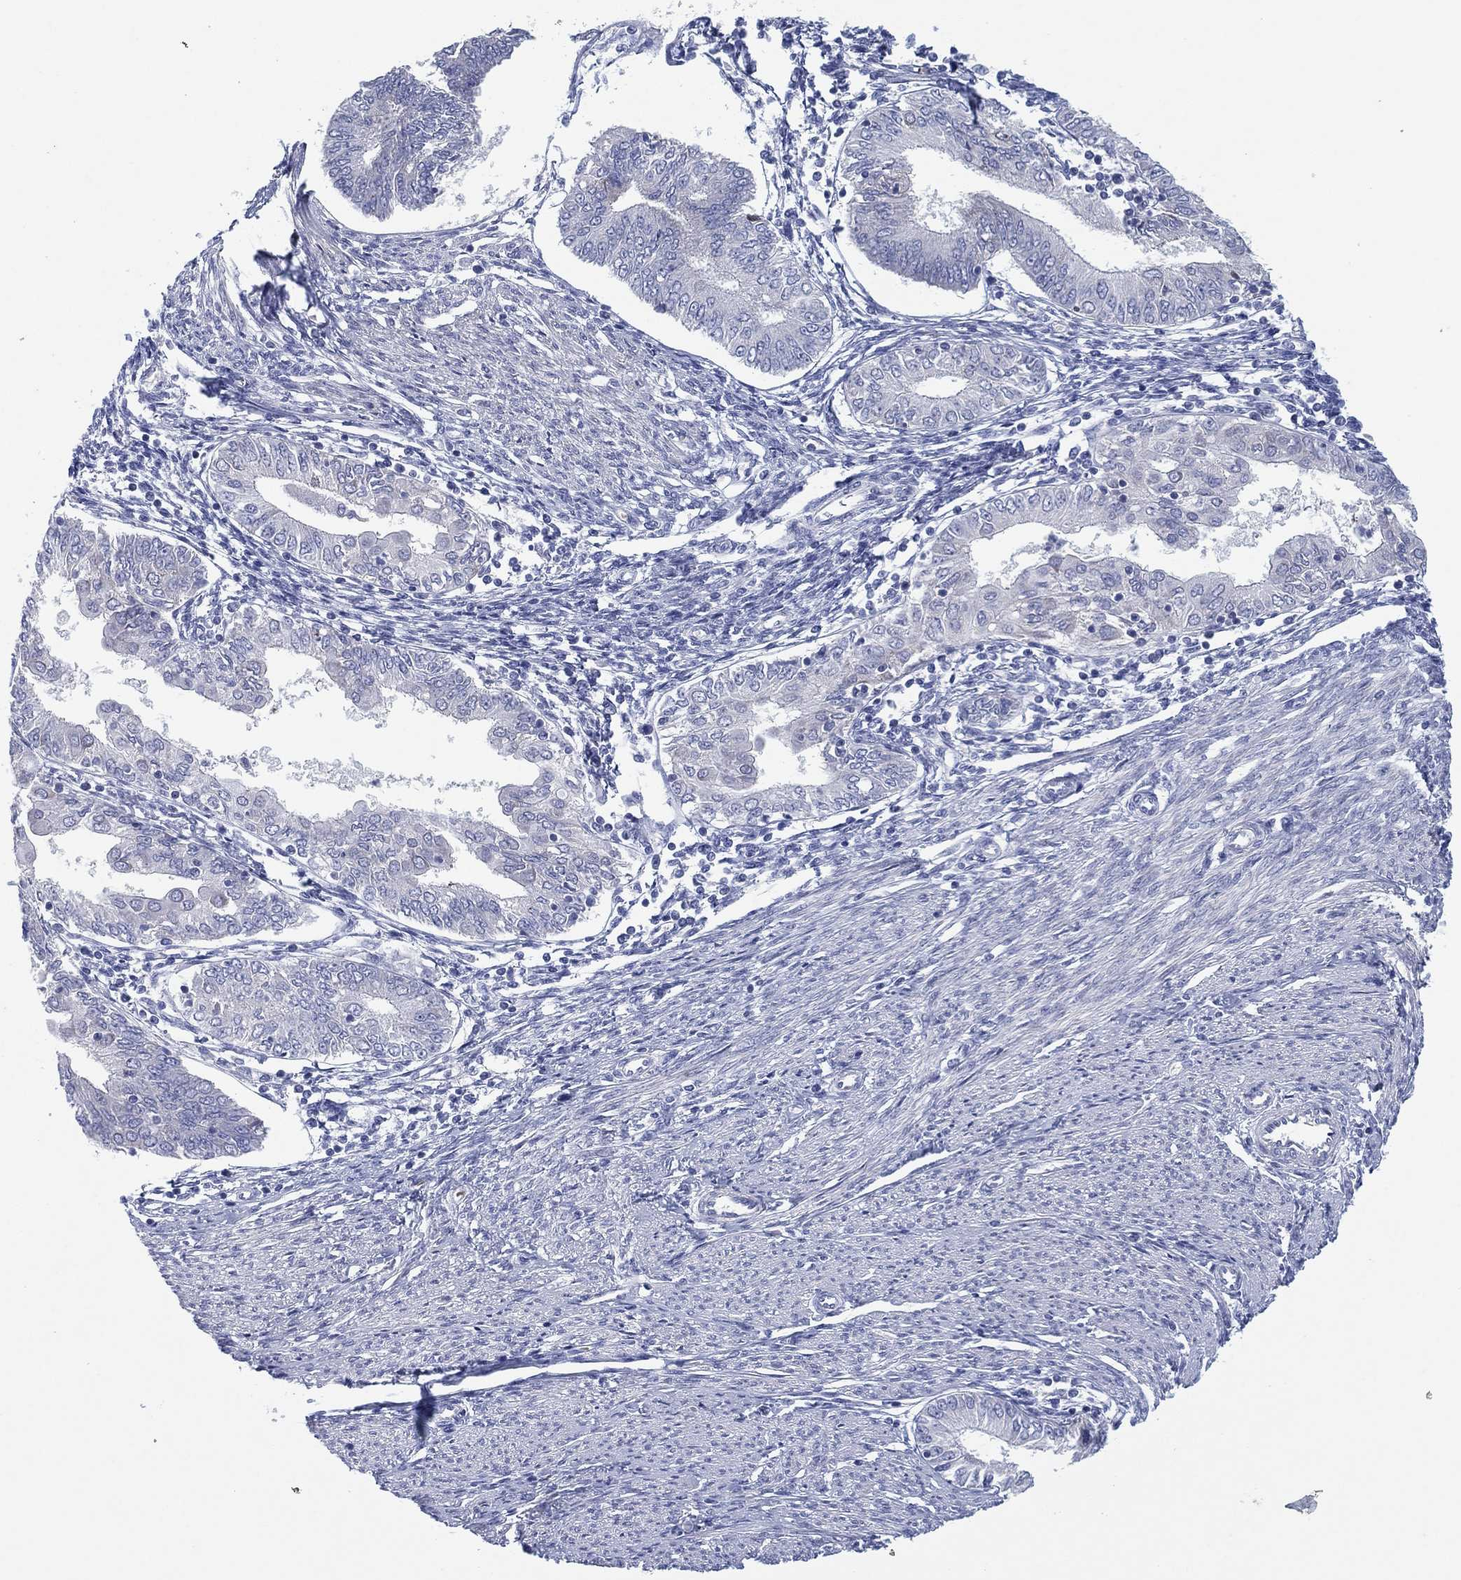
{"staining": {"intensity": "negative", "quantity": "none", "location": "none"}, "tissue": "endometrial cancer", "cell_type": "Tumor cells", "image_type": "cancer", "snomed": [{"axis": "morphology", "description": "Adenocarcinoma, NOS"}, {"axis": "topography", "description": "Endometrium"}], "caption": "Tumor cells show no significant protein staining in endometrial adenocarcinoma.", "gene": "HEATR4", "patient": {"sex": "female", "age": 68}}